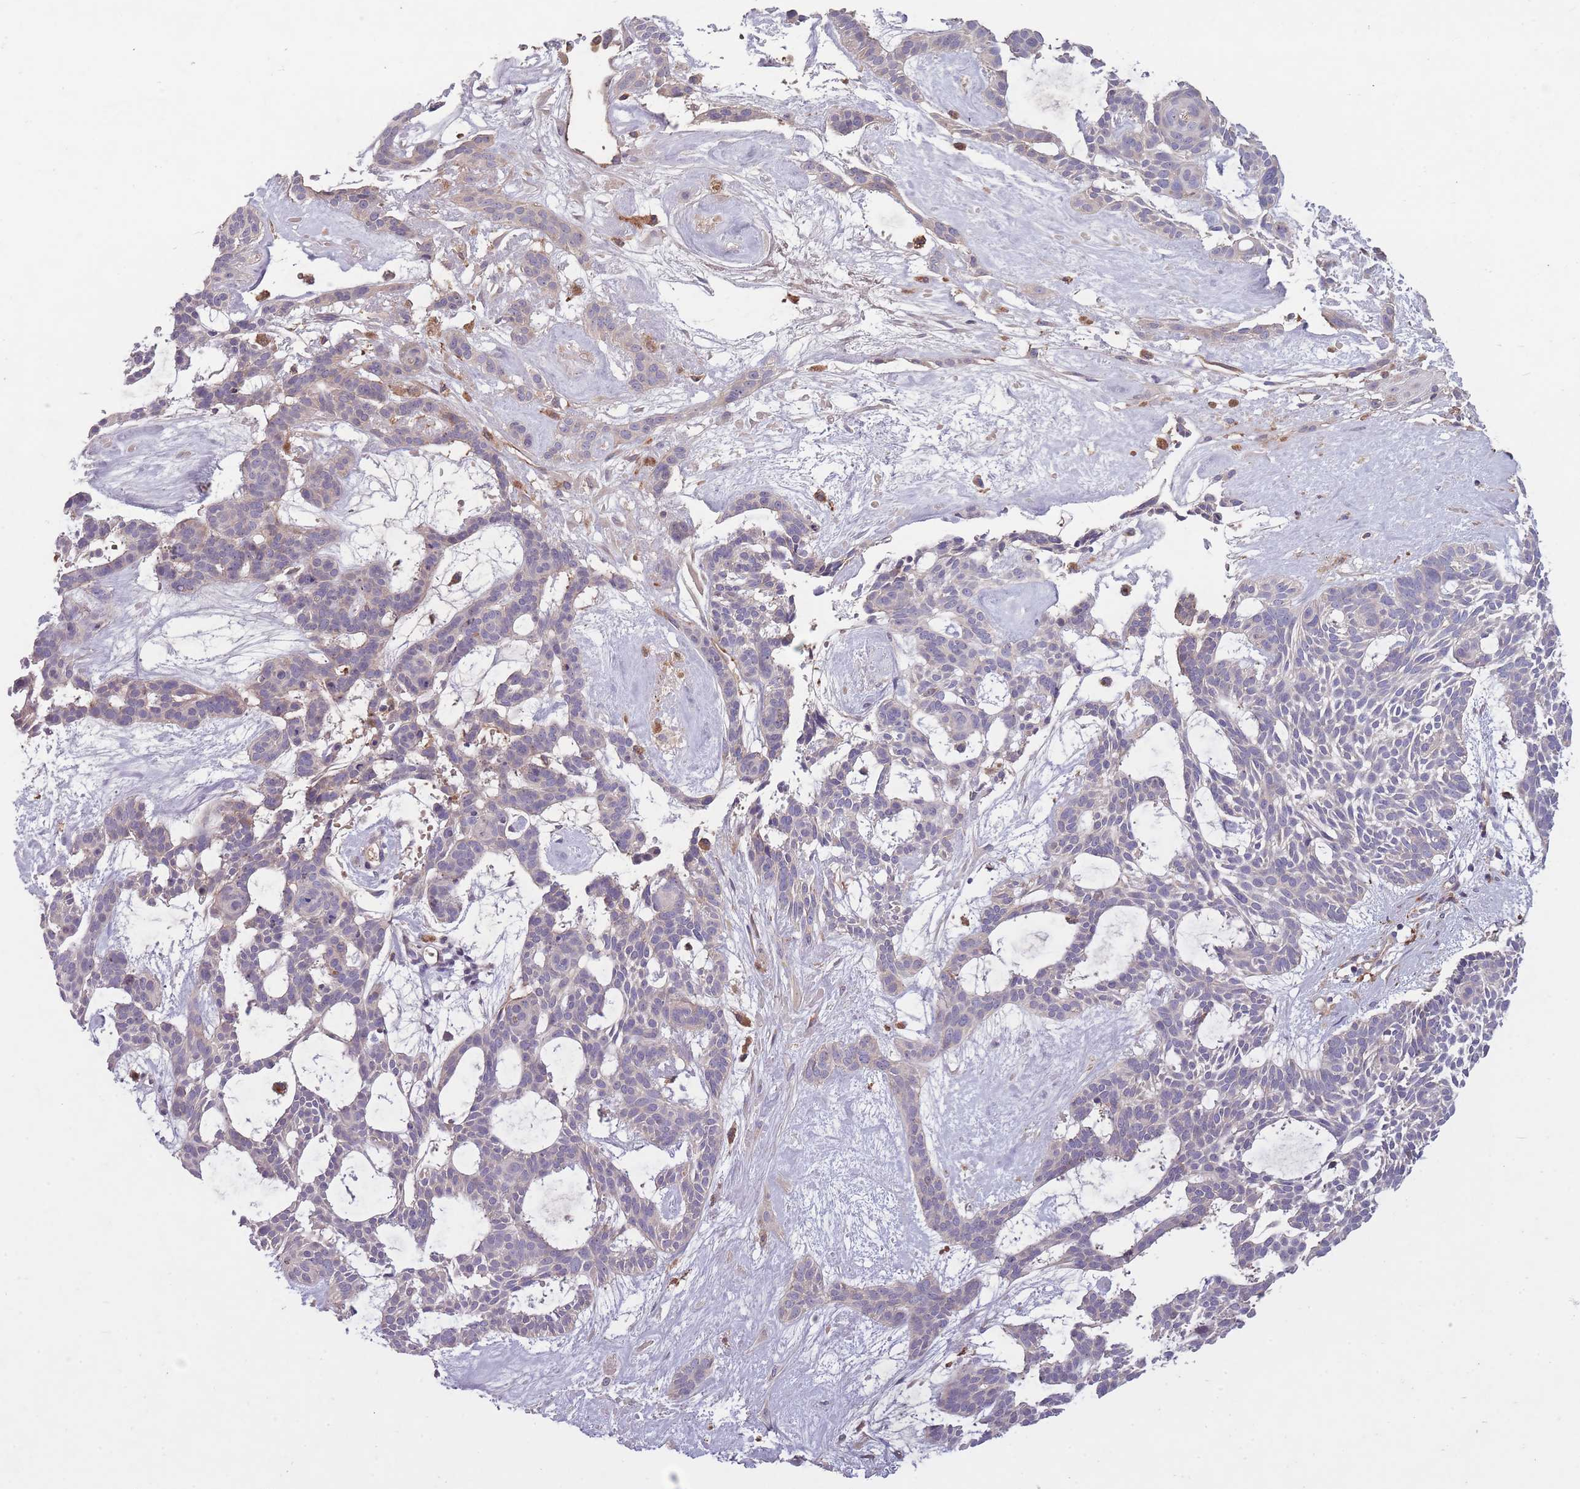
{"staining": {"intensity": "negative", "quantity": "none", "location": "none"}, "tissue": "skin cancer", "cell_type": "Tumor cells", "image_type": "cancer", "snomed": [{"axis": "morphology", "description": "Basal cell carcinoma"}, {"axis": "topography", "description": "Skin"}], "caption": "This is a image of immunohistochemistry (IHC) staining of skin cancer, which shows no staining in tumor cells. Brightfield microscopy of immunohistochemistry stained with DAB (brown) and hematoxylin (blue), captured at high magnification.", "gene": "OR2V2", "patient": {"sex": "male", "age": 61}}